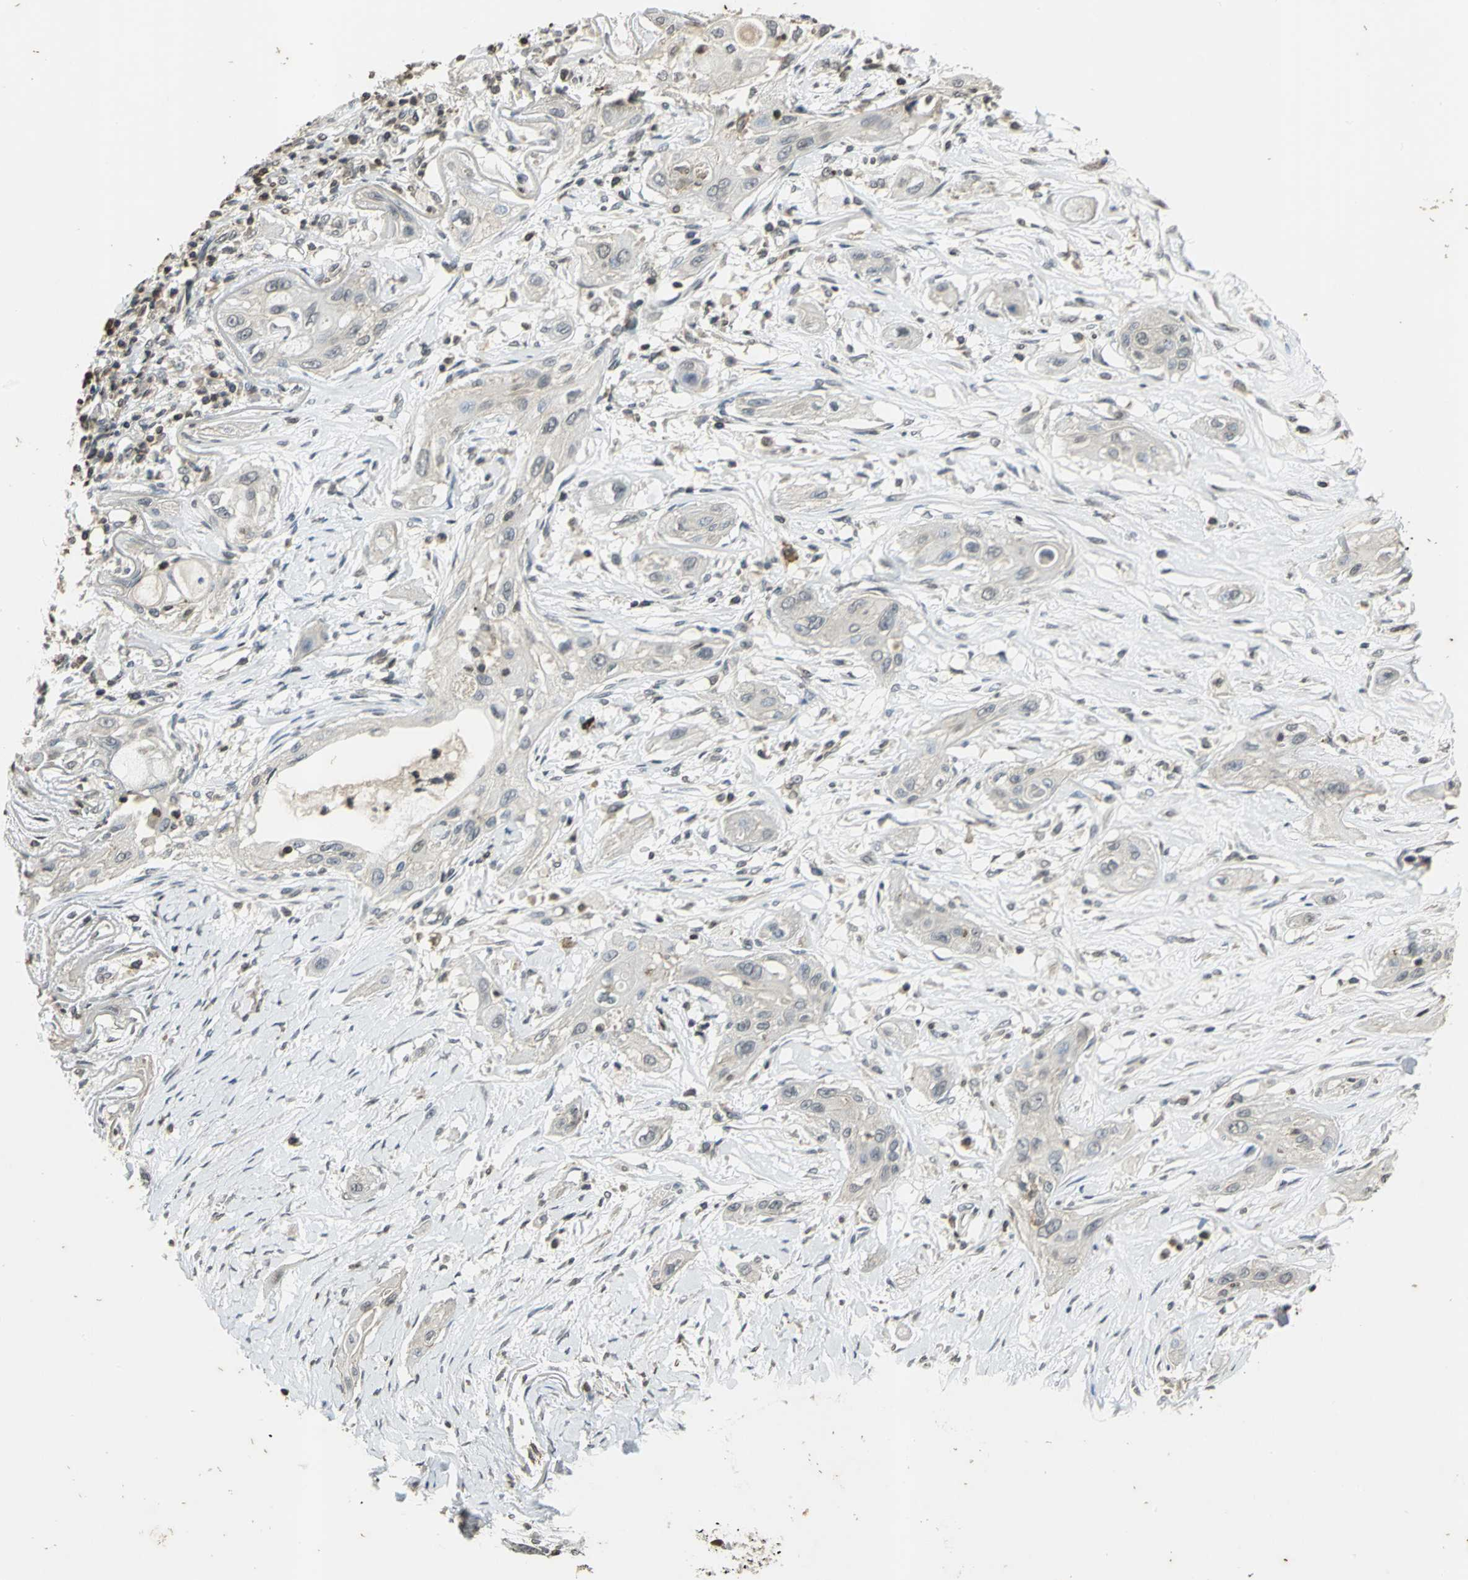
{"staining": {"intensity": "negative", "quantity": "none", "location": "none"}, "tissue": "lung cancer", "cell_type": "Tumor cells", "image_type": "cancer", "snomed": [{"axis": "morphology", "description": "Squamous cell carcinoma, NOS"}, {"axis": "topography", "description": "Lung"}], "caption": "Tumor cells are negative for brown protein staining in lung squamous cell carcinoma. Brightfield microscopy of IHC stained with DAB (brown) and hematoxylin (blue), captured at high magnification.", "gene": "IL16", "patient": {"sex": "female", "age": 47}}